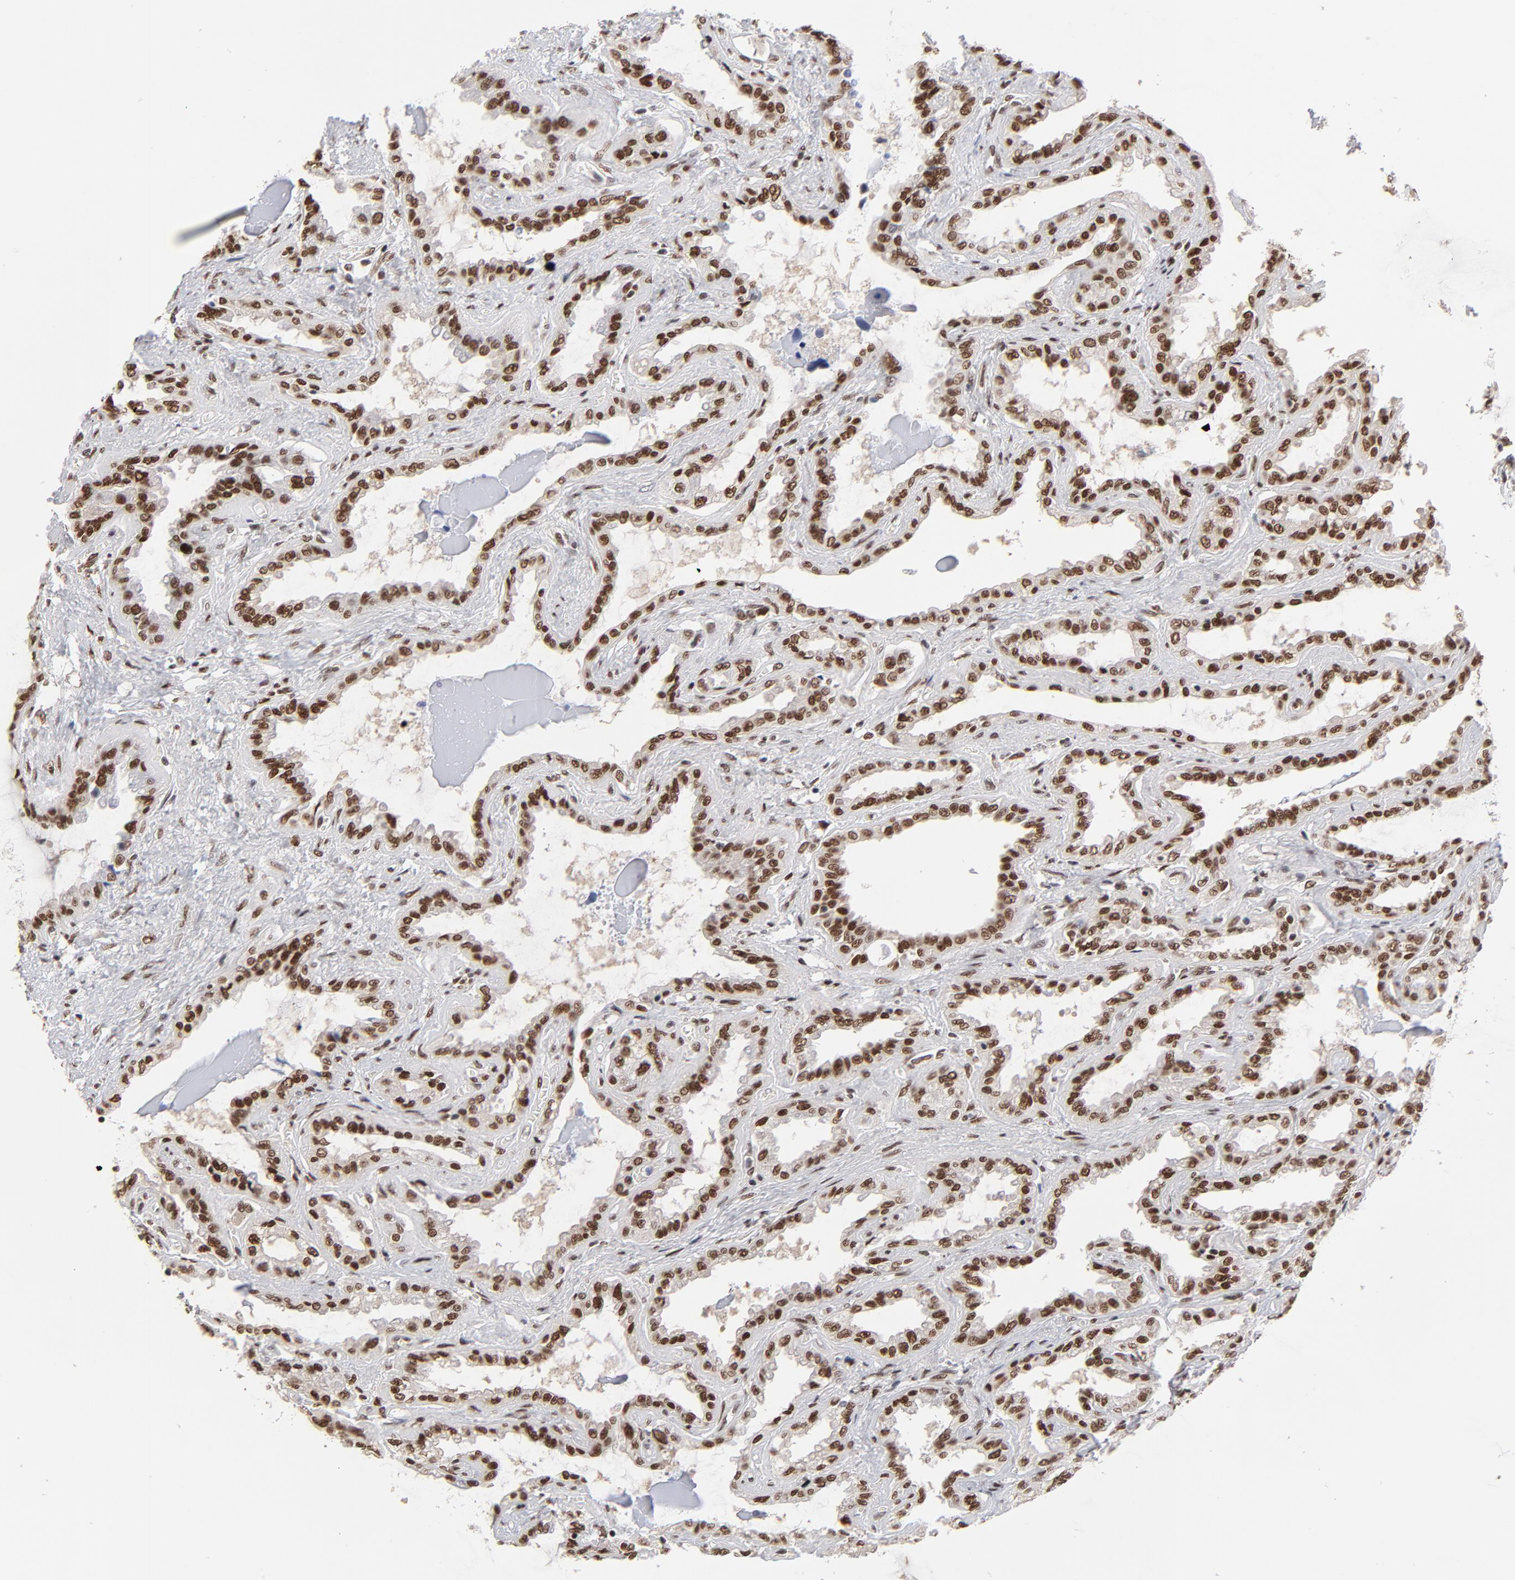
{"staining": {"intensity": "strong", "quantity": ">75%", "location": "nuclear"}, "tissue": "seminal vesicle", "cell_type": "Glandular cells", "image_type": "normal", "snomed": [{"axis": "morphology", "description": "Normal tissue, NOS"}, {"axis": "morphology", "description": "Inflammation, NOS"}, {"axis": "topography", "description": "Urinary bladder"}, {"axis": "topography", "description": "Prostate"}, {"axis": "topography", "description": "Seminal veicle"}], "caption": "IHC photomicrograph of benign human seminal vesicle stained for a protein (brown), which reveals high levels of strong nuclear expression in about >75% of glandular cells.", "gene": "ZMYM3", "patient": {"sex": "male", "age": 82}}